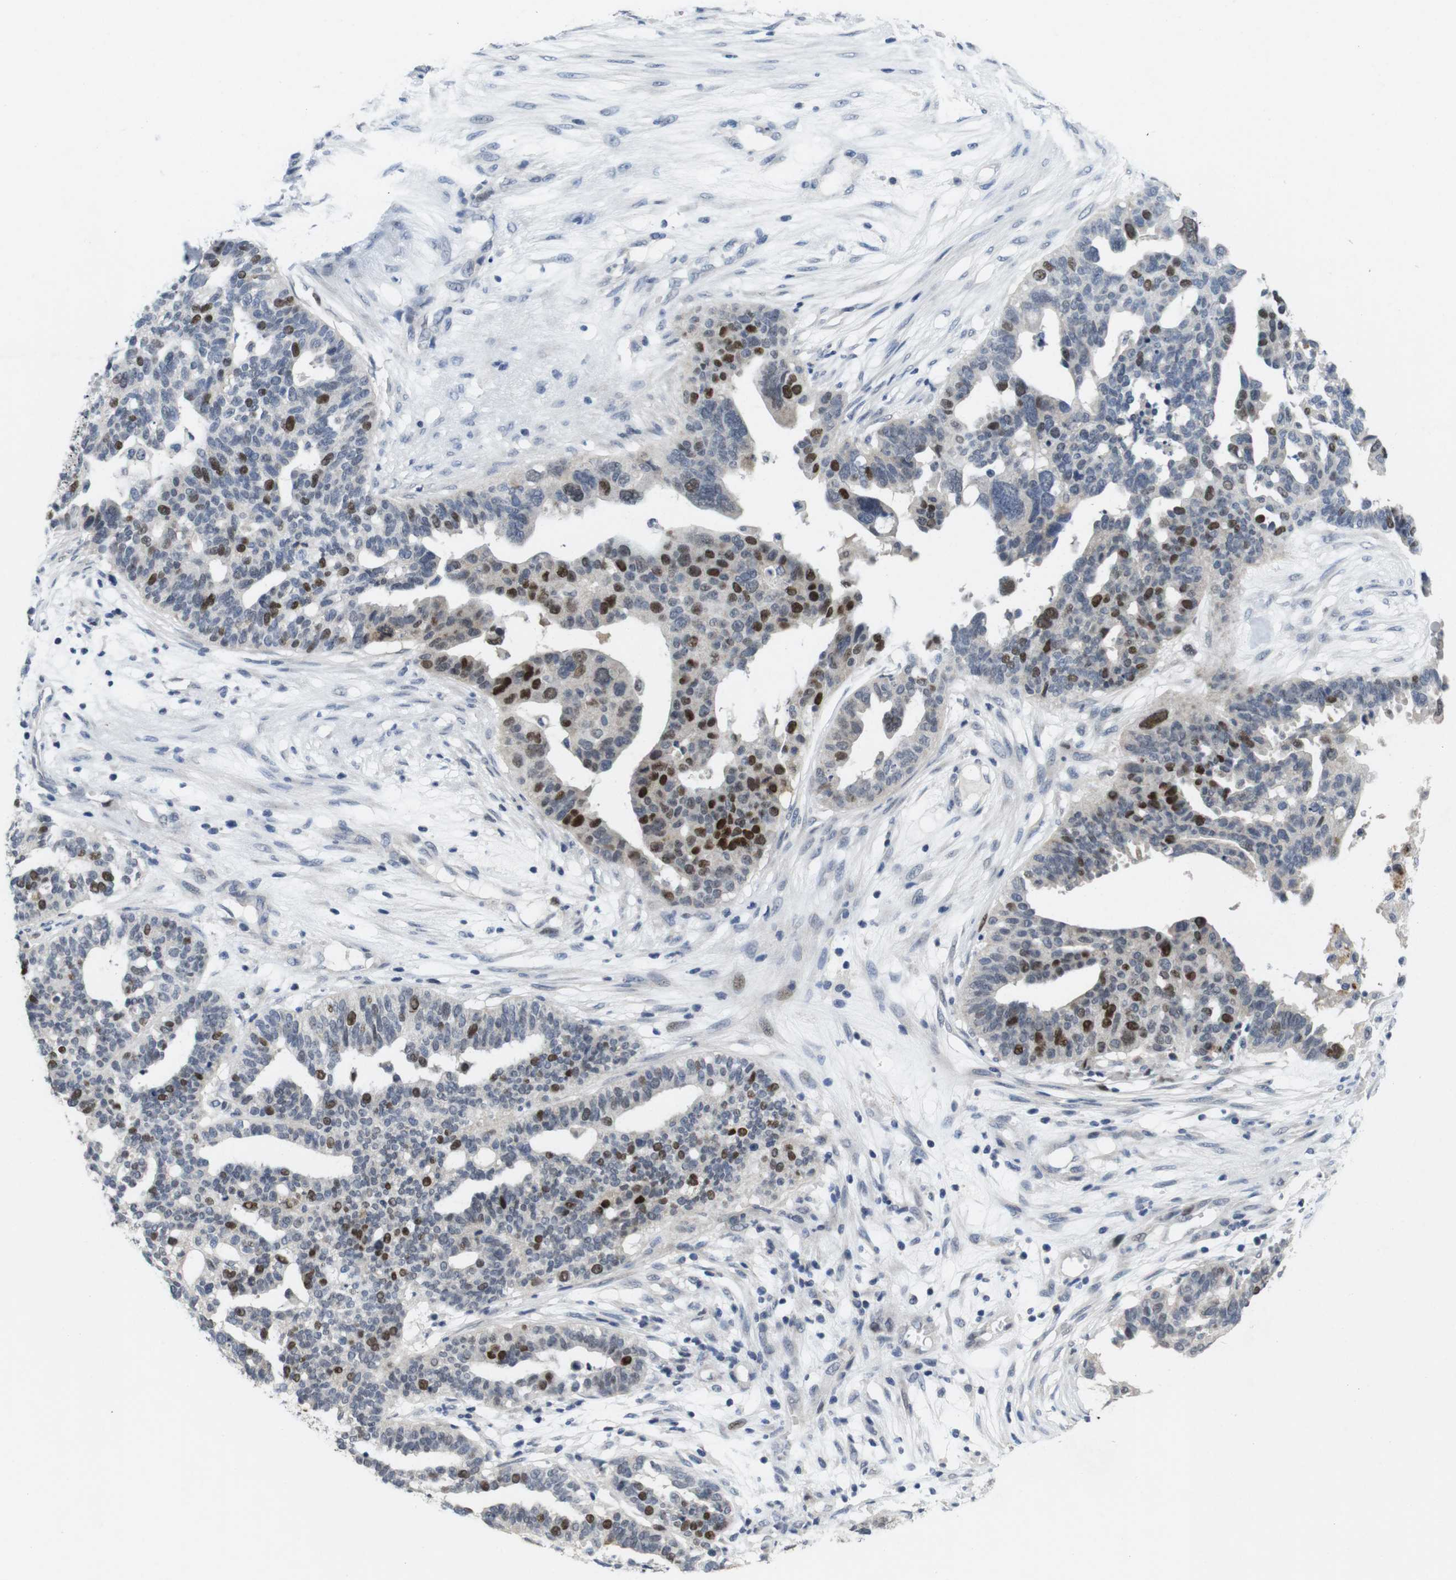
{"staining": {"intensity": "strong", "quantity": "25%-75%", "location": "nuclear"}, "tissue": "ovarian cancer", "cell_type": "Tumor cells", "image_type": "cancer", "snomed": [{"axis": "morphology", "description": "Cystadenocarcinoma, serous, NOS"}, {"axis": "topography", "description": "Ovary"}], "caption": "DAB immunohistochemical staining of serous cystadenocarcinoma (ovarian) reveals strong nuclear protein positivity in approximately 25%-75% of tumor cells.", "gene": "SKP2", "patient": {"sex": "female", "age": 59}}